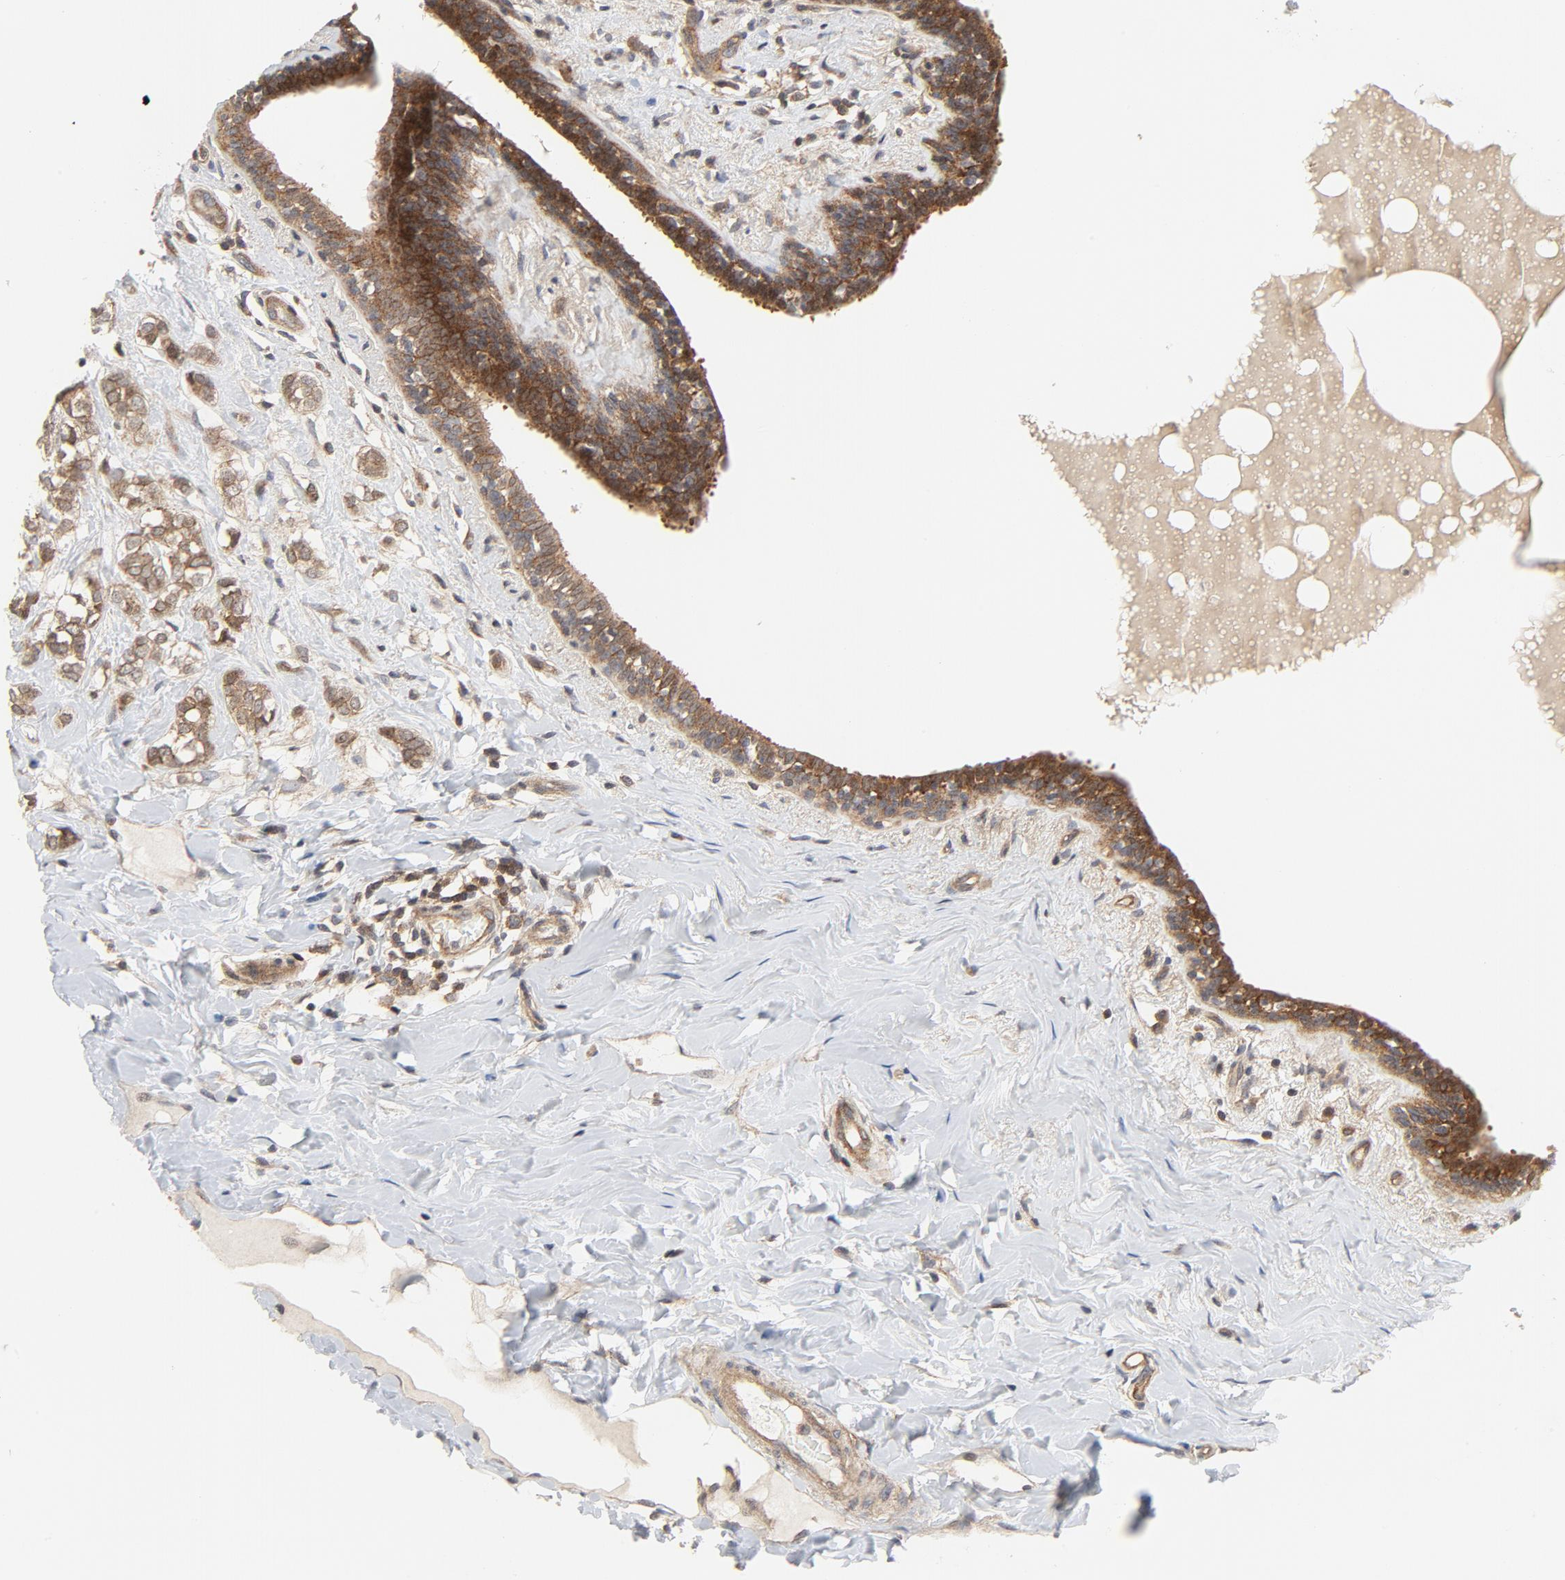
{"staining": {"intensity": "moderate", "quantity": ">75%", "location": "cytoplasmic/membranous"}, "tissue": "breast cancer", "cell_type": "Tumor cells", "image_type": "cancer", "snomed": [{"axis": "morphology", "description": "Normal tissue, NOS"}, {"axis": "morphology", "description": "Lobular carcinoma"}, {"axis": "topography", "description": "Breast"}], "caption": "This micrograph exhibits immunohistochemistry staining of human breast lobular carcinoma, with medium moderate cytoplasmic/membranous expression in about >75% of tumor cells.", "gene": "MAP2K7", "patient": {"sex": "female", "age": 47}}